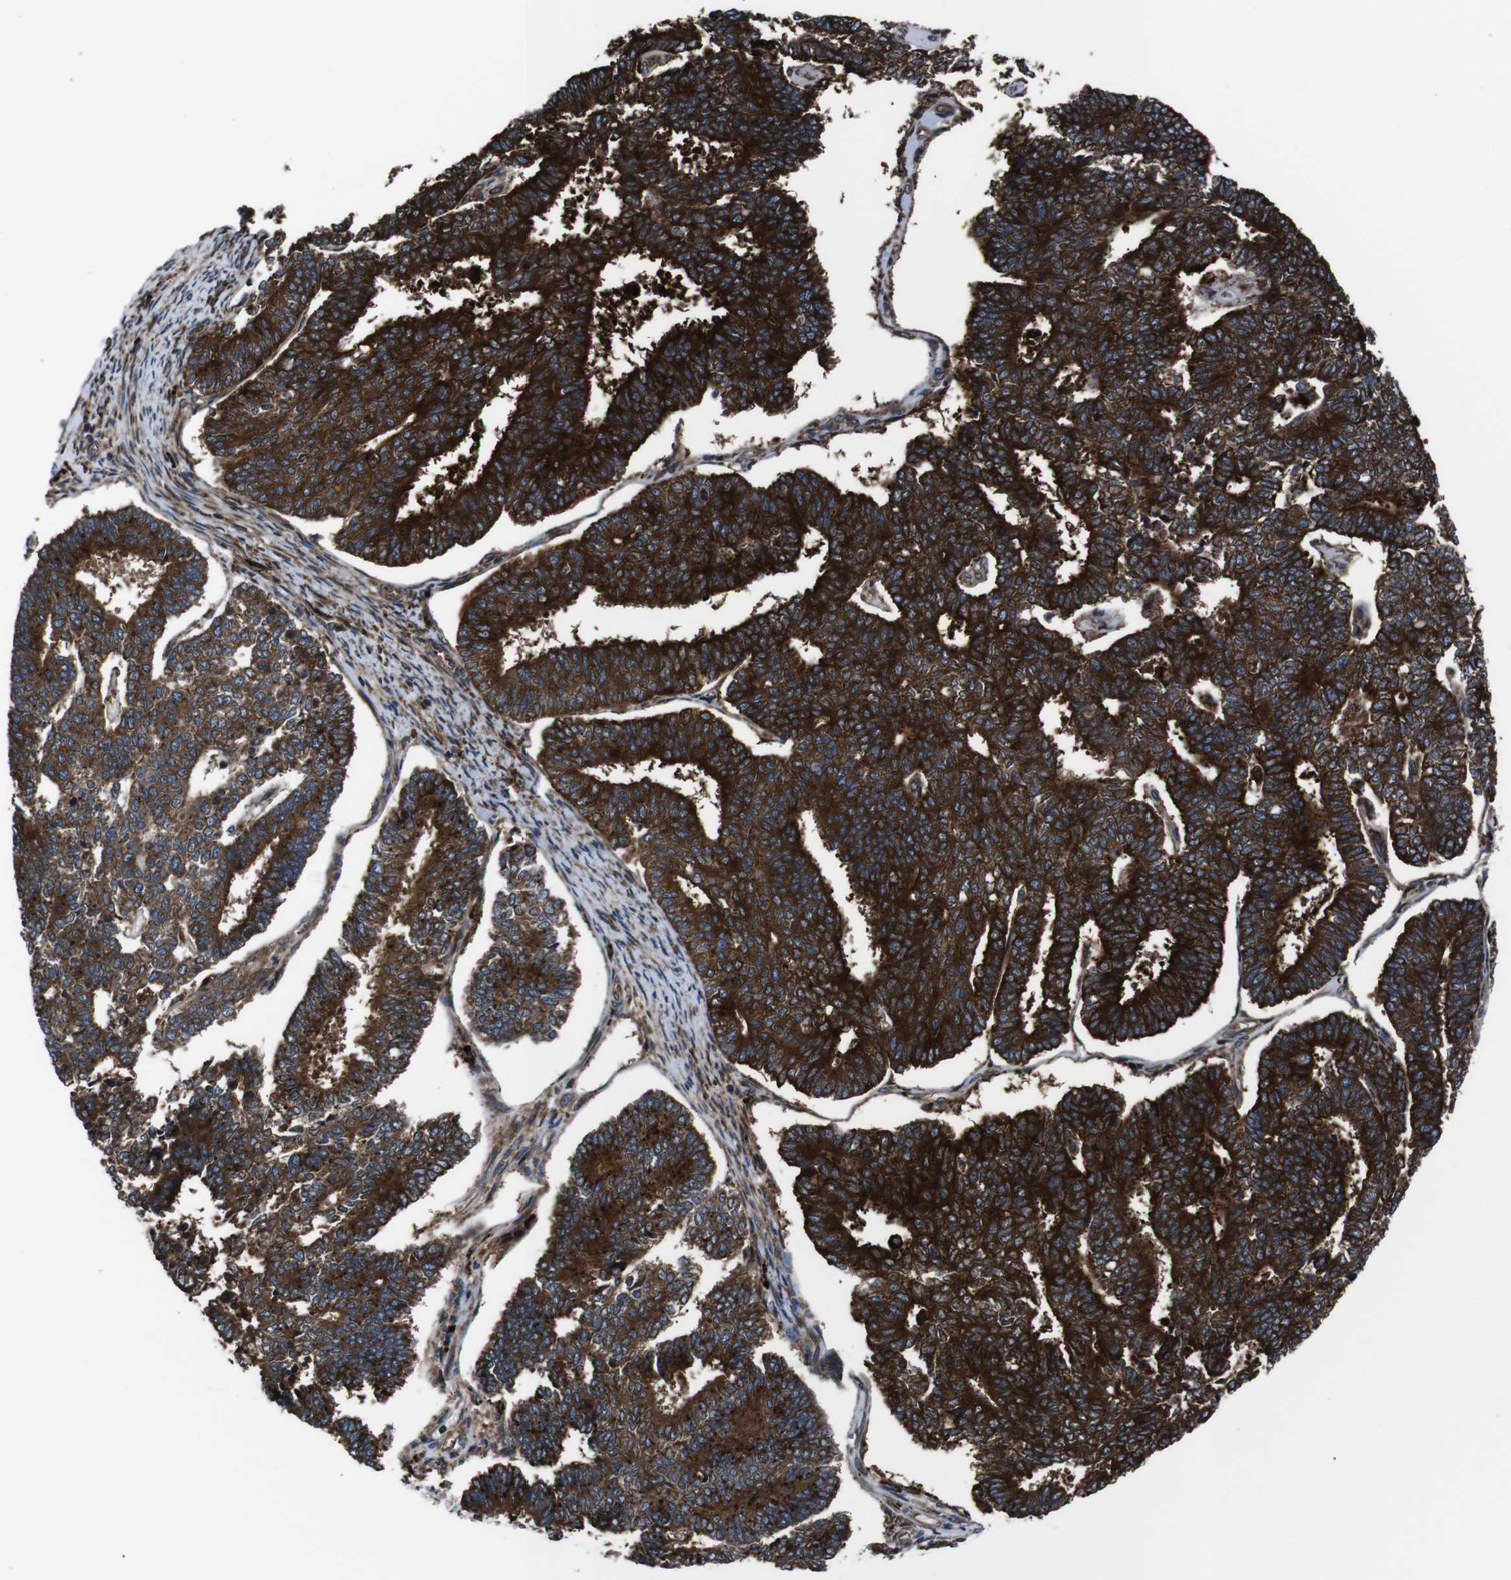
{"staining": {"intensity": "strong", "quantity": ">75%", "location": "cytoplasmic/membranous"}, "tissue": "endometrial cancer", "cell_type": "Tumor cells", "image_type": "cancer", "snomed": [{"axis": "morphology", "description": "Adenocarcinoma, NOS"}, {"axis": "topography", "description": "Endometrium"}], "caption": "DAB immunohistochemical staining of endometrial cancer exhibits strong cytoplasmic/membranous protein positivity in about >75% of tumor cells.", "gene": "EIF4A2", "patient": {"sex": "female", "age": 70}}